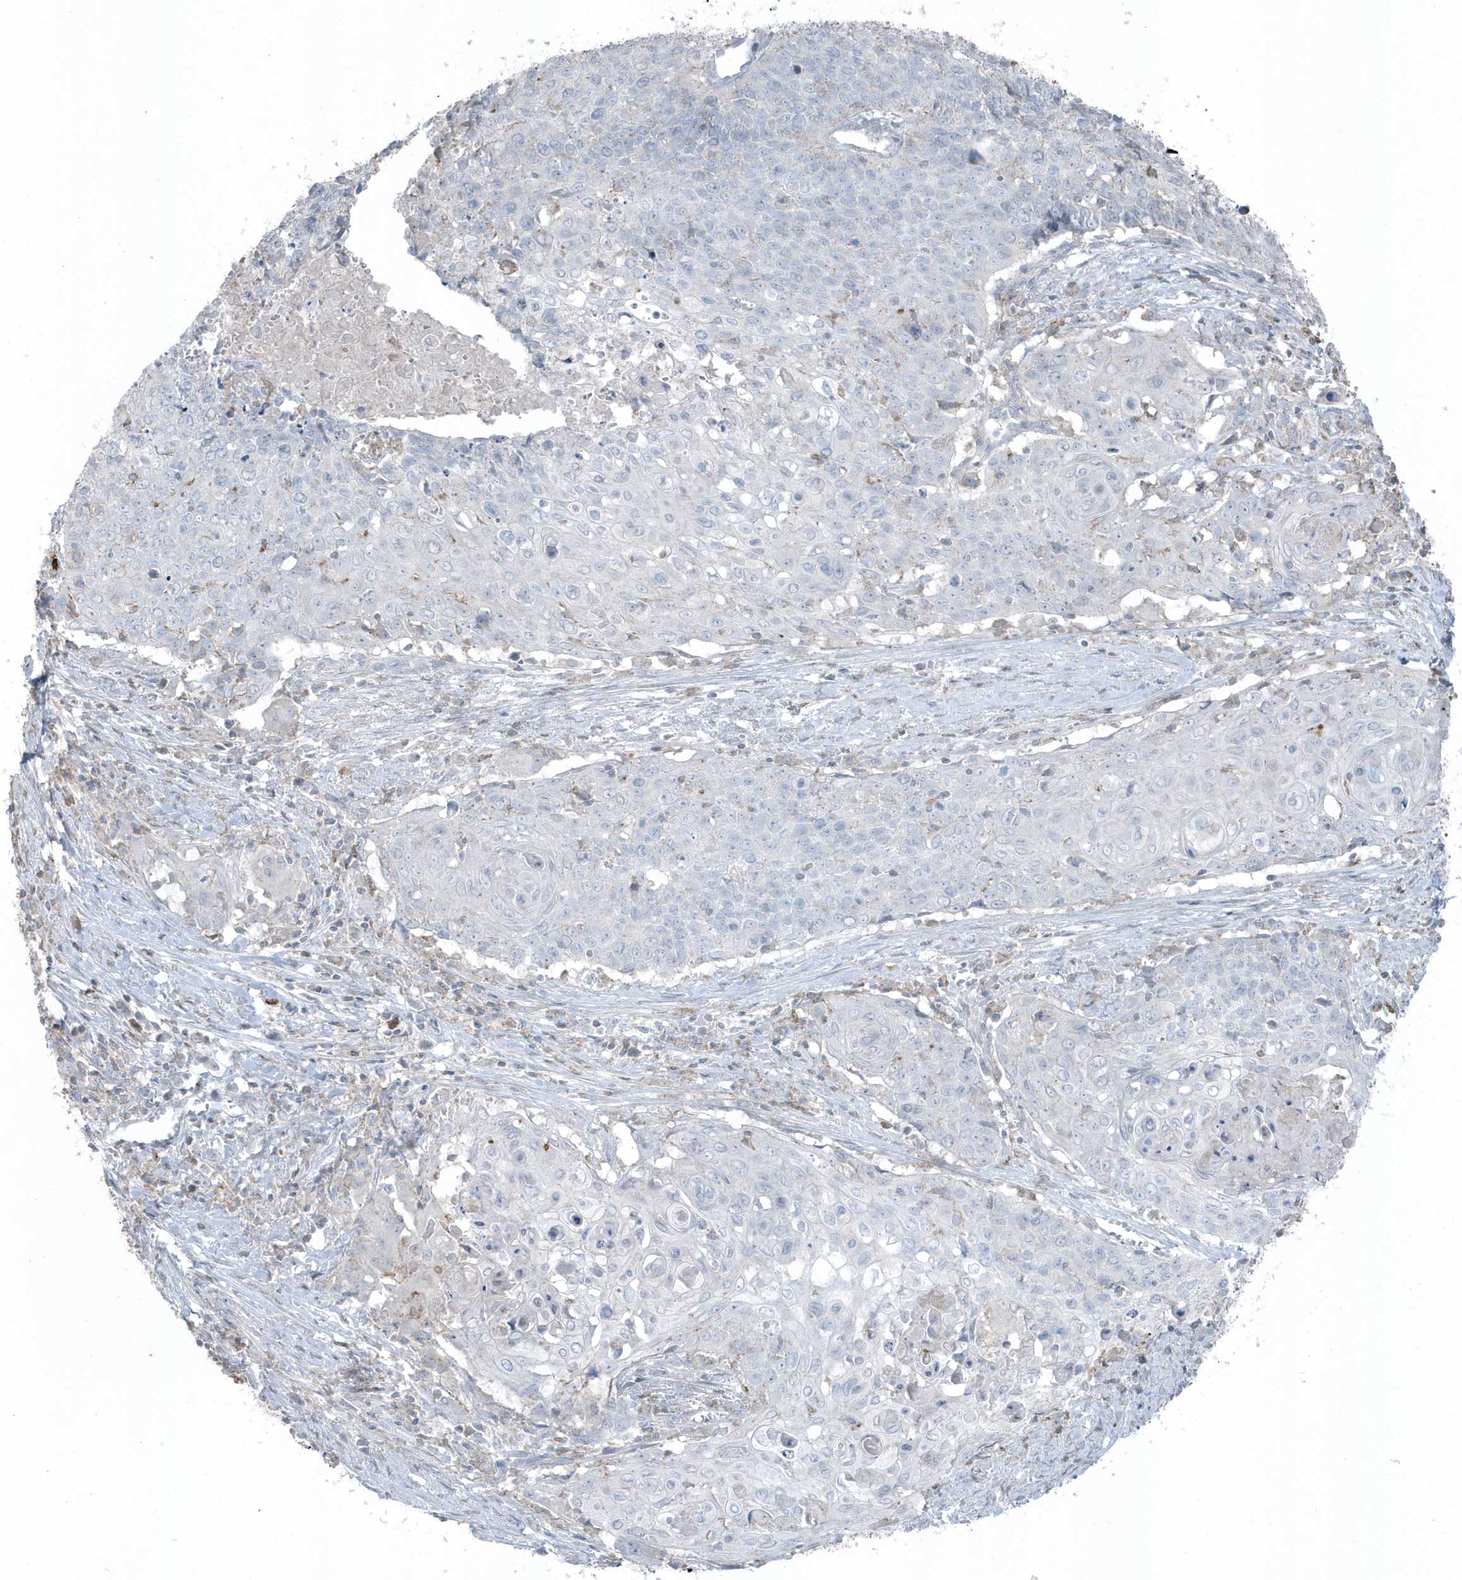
{"staining": {"intensity": "negative", "quantity": "none", "location": "none"}, "tissue": "cervical cancer", "cell_type": "Tumor cells", "image_type": "cancer", "snomed": [{"axis": "morphology", "description": "Squamous cell carcinoma, NOS"}, {"axis": "topography", "description": "Cervix"}], "caption": "Tumor cells show no significant protein expression in cervical cancer. The staining is performed using DAB brown chromogen with nuclei counter-stained in using hematoxylin.", "gene": "ACTC1", "patient": {"sex": "female", "age": 39}}